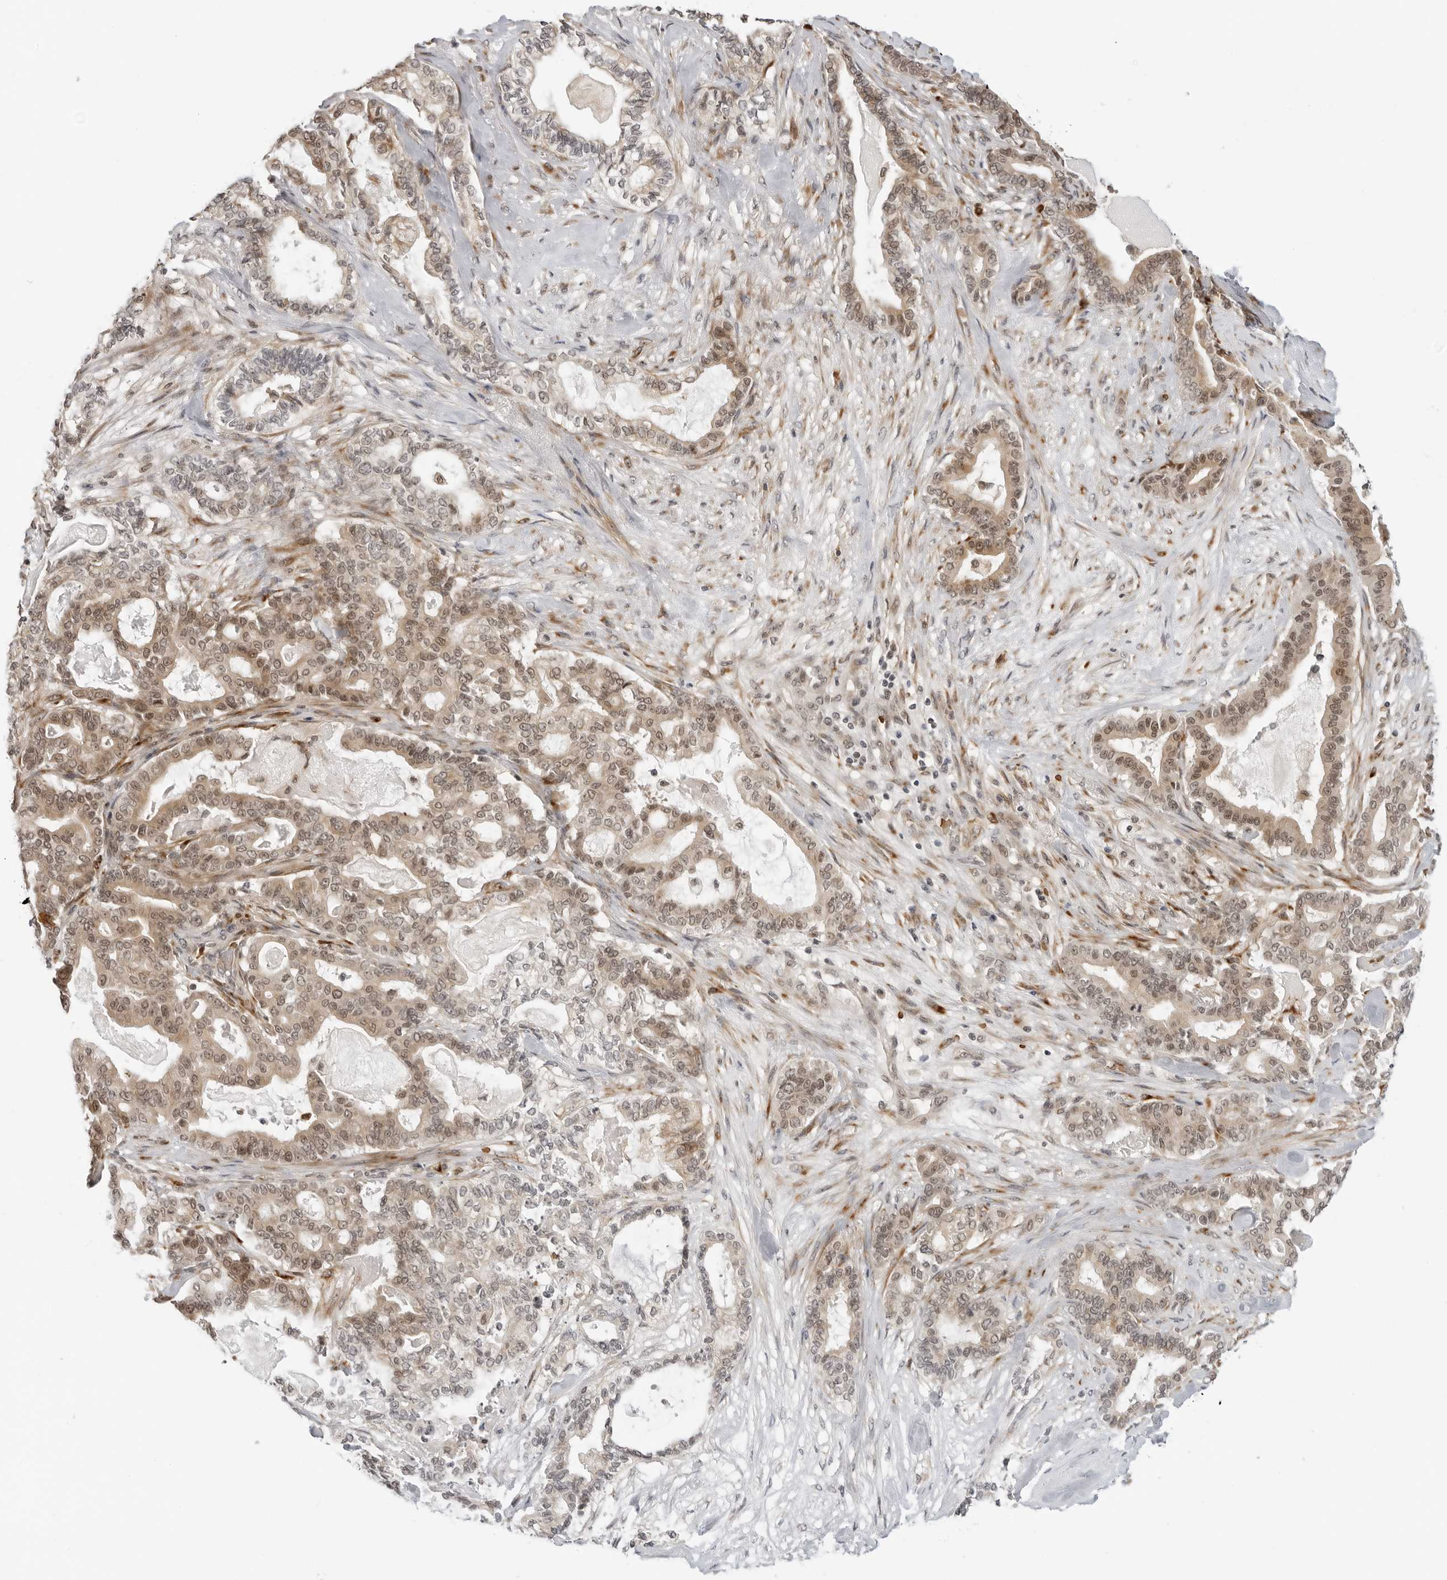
{"staining": {"intensity": "weak", "quantity": ">75%", "location": "cytoplasmic/membranous,nuclear"}, "tissue": "pancreatic cancer", "cell_type": "Tumor cells", "image_type": "cancer", "snomed": [{"axis": "morphology", "description": "Adenocarcinoma, NOS"}, {"axis": "topography", "description": "Pancreas"}], "caption": "The photomicrograph exhibits immunohistochemical staining of adenocarcinoma (pancreatic). There is weak cytoplasmic/membranous and nuclear expression is present in about >75% of tumor cells.", "gene": "SUGCT", "patient": {"sex": "male", "age": 63}}